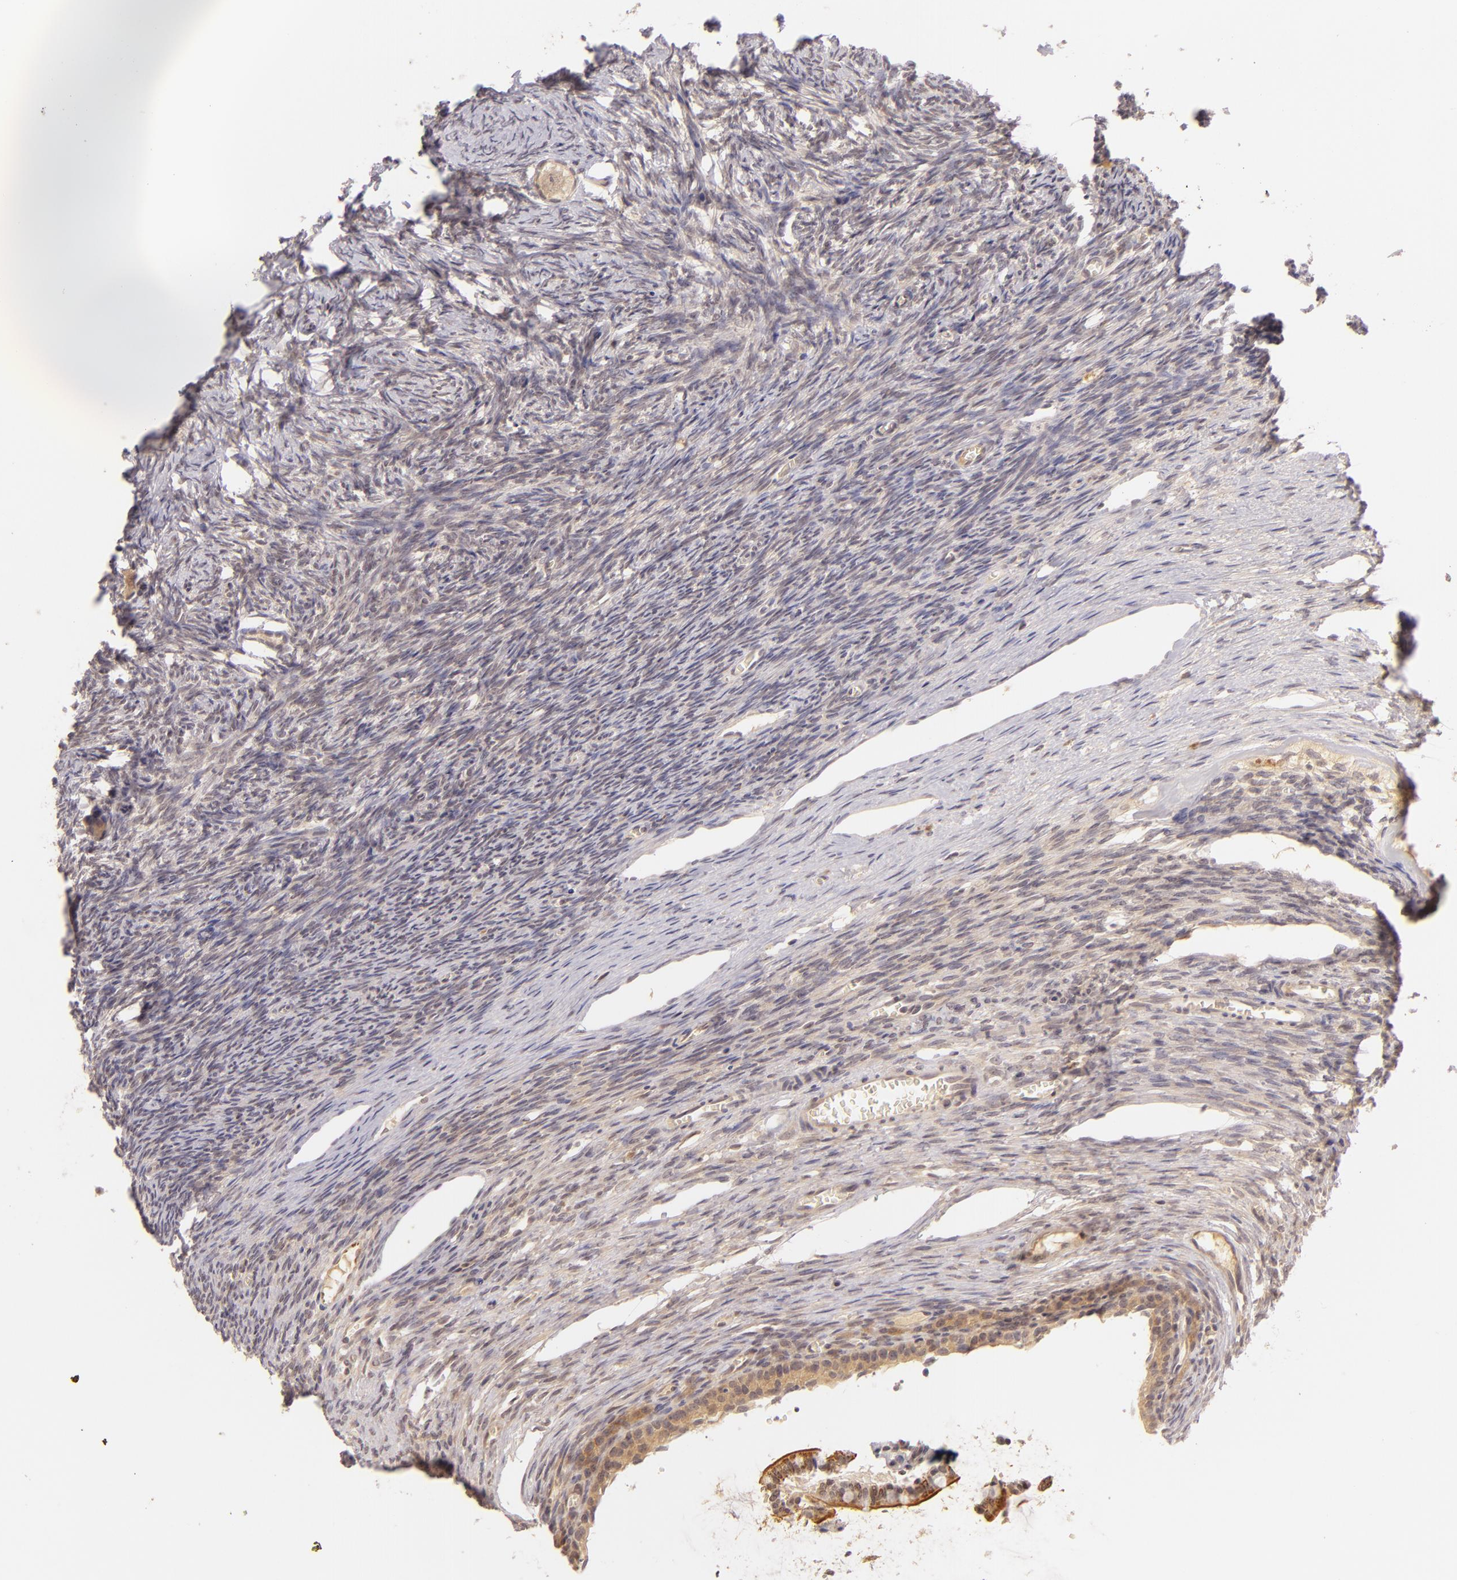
{"staining": {"intensity": "moderate", "quantity": ">75%", "location": "cytoplasmic/membranous"}, "tissue": "ovary", "cell_type": "Follicle cells", "image_type": "normal", "snomed": [{"axis": "morphology", "description": "Normal tissue, NOS"}, {"axis": "topography", "description": "Ovary"}], "caption": "The immunohistochemical stain highlights moderate cytoplasmic/membranous expression in follicle cells of benign ovary. (brown staining indicates protein expression, while blue staining denotes nuclei).", "gene": "CASP8", "patient": {"sex": "female", "age": 27}}